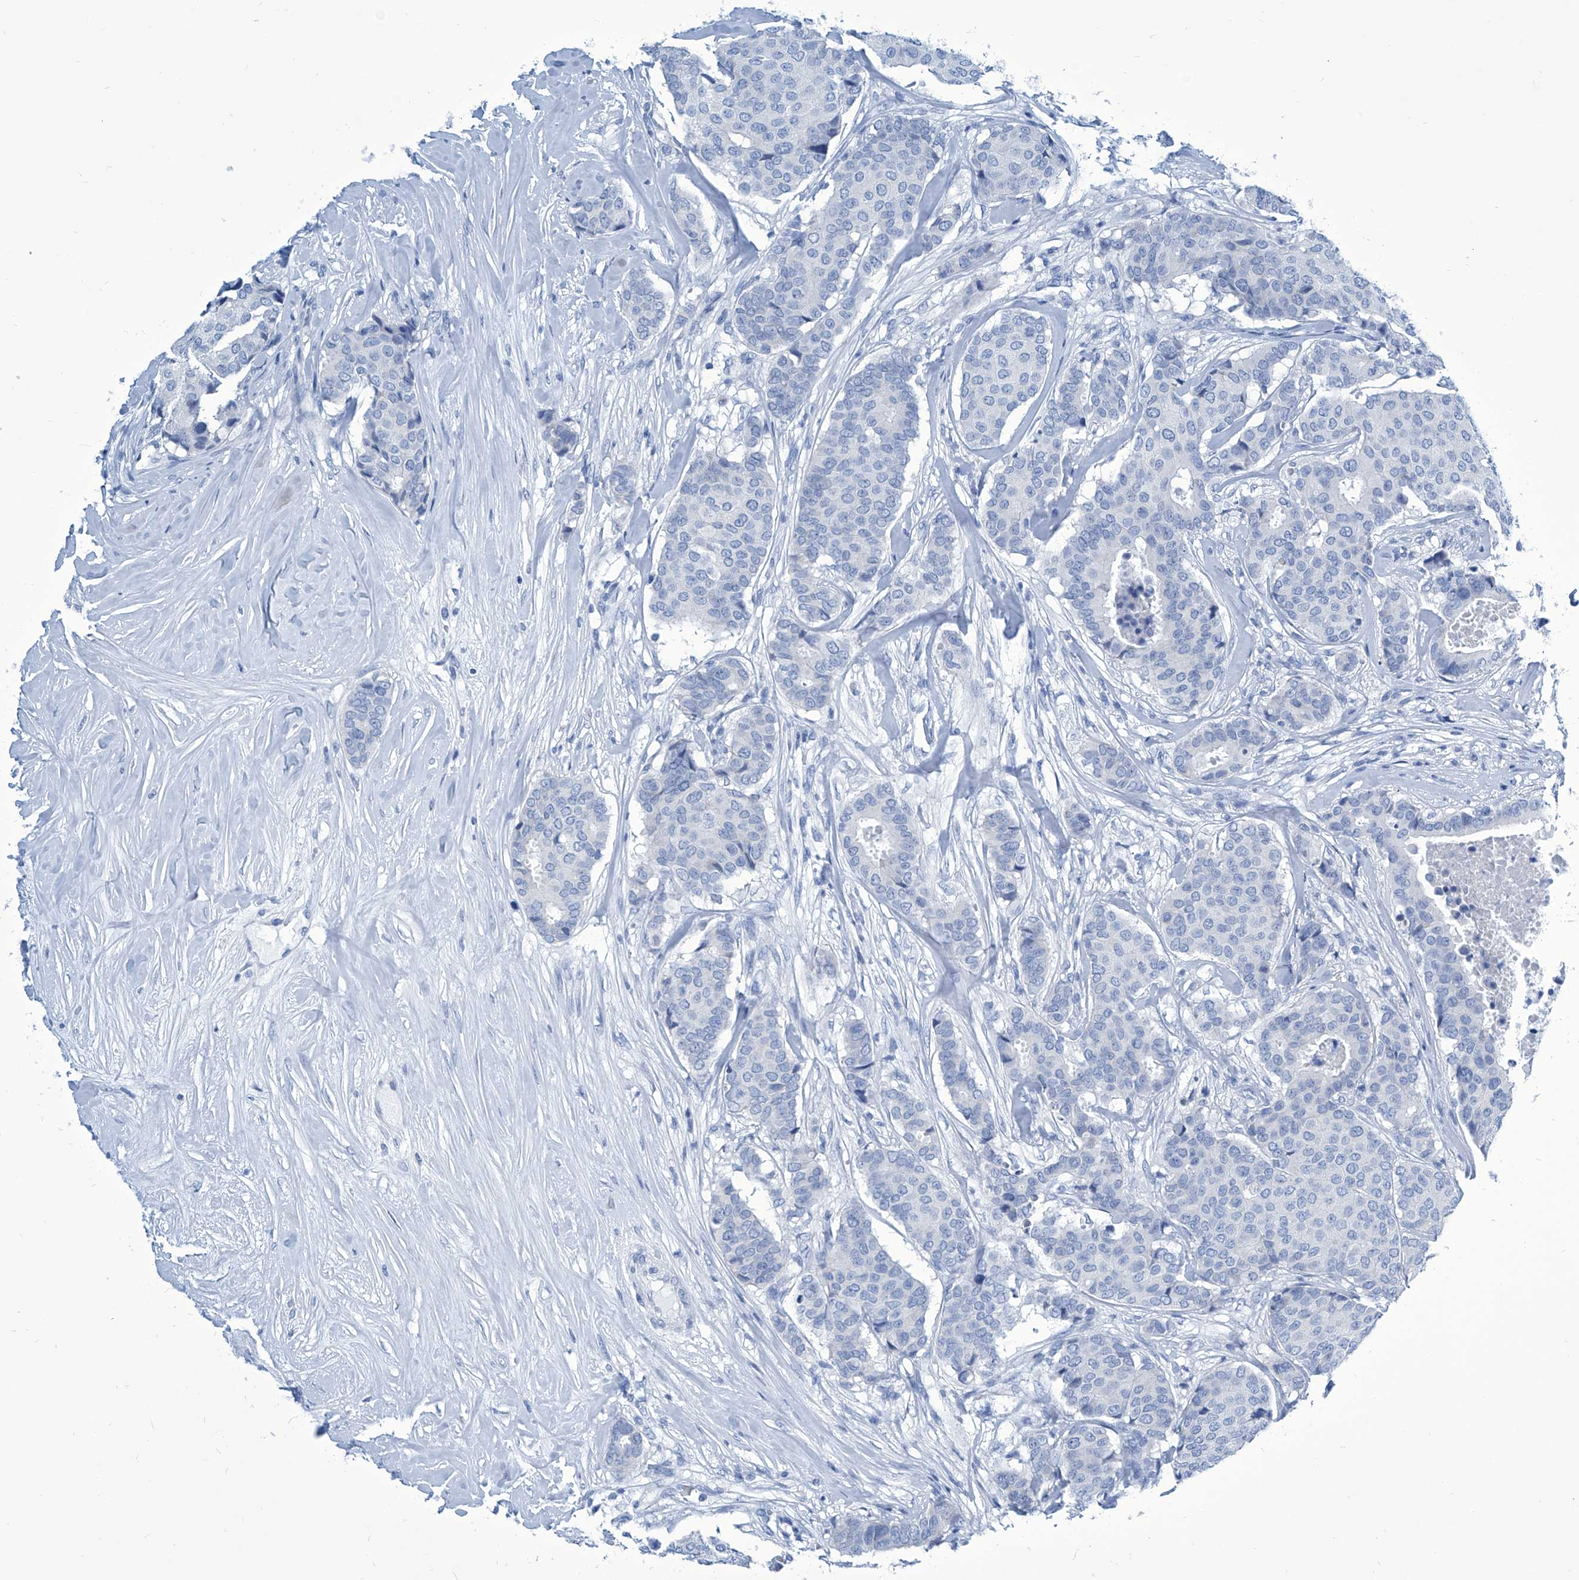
{"staining": {"intensity": "negative", "quantity": "none", "location": "none"}, "tissue": "breast cancer", "cell_type": "Tumor cells", "image_type": "cancer", "snomed": [{"axis": "morphology", "description": "Duct carcinoma"}, {"axis": "topography", "description": "Breast"}], "caption": "Immunohistochemical staining of human invasive ductal carcinoma (breast) reveals no significant expression in tumor cells. (Stains: DAB (3,3'-diaminobenzidine) immunohistochemistry (IHC) with hematoxylin counter stain, Microscopy: brightfield microscopy at high magnification).", "gene": "ZNF519", "patient": {"sex": "female", "age": 75}}